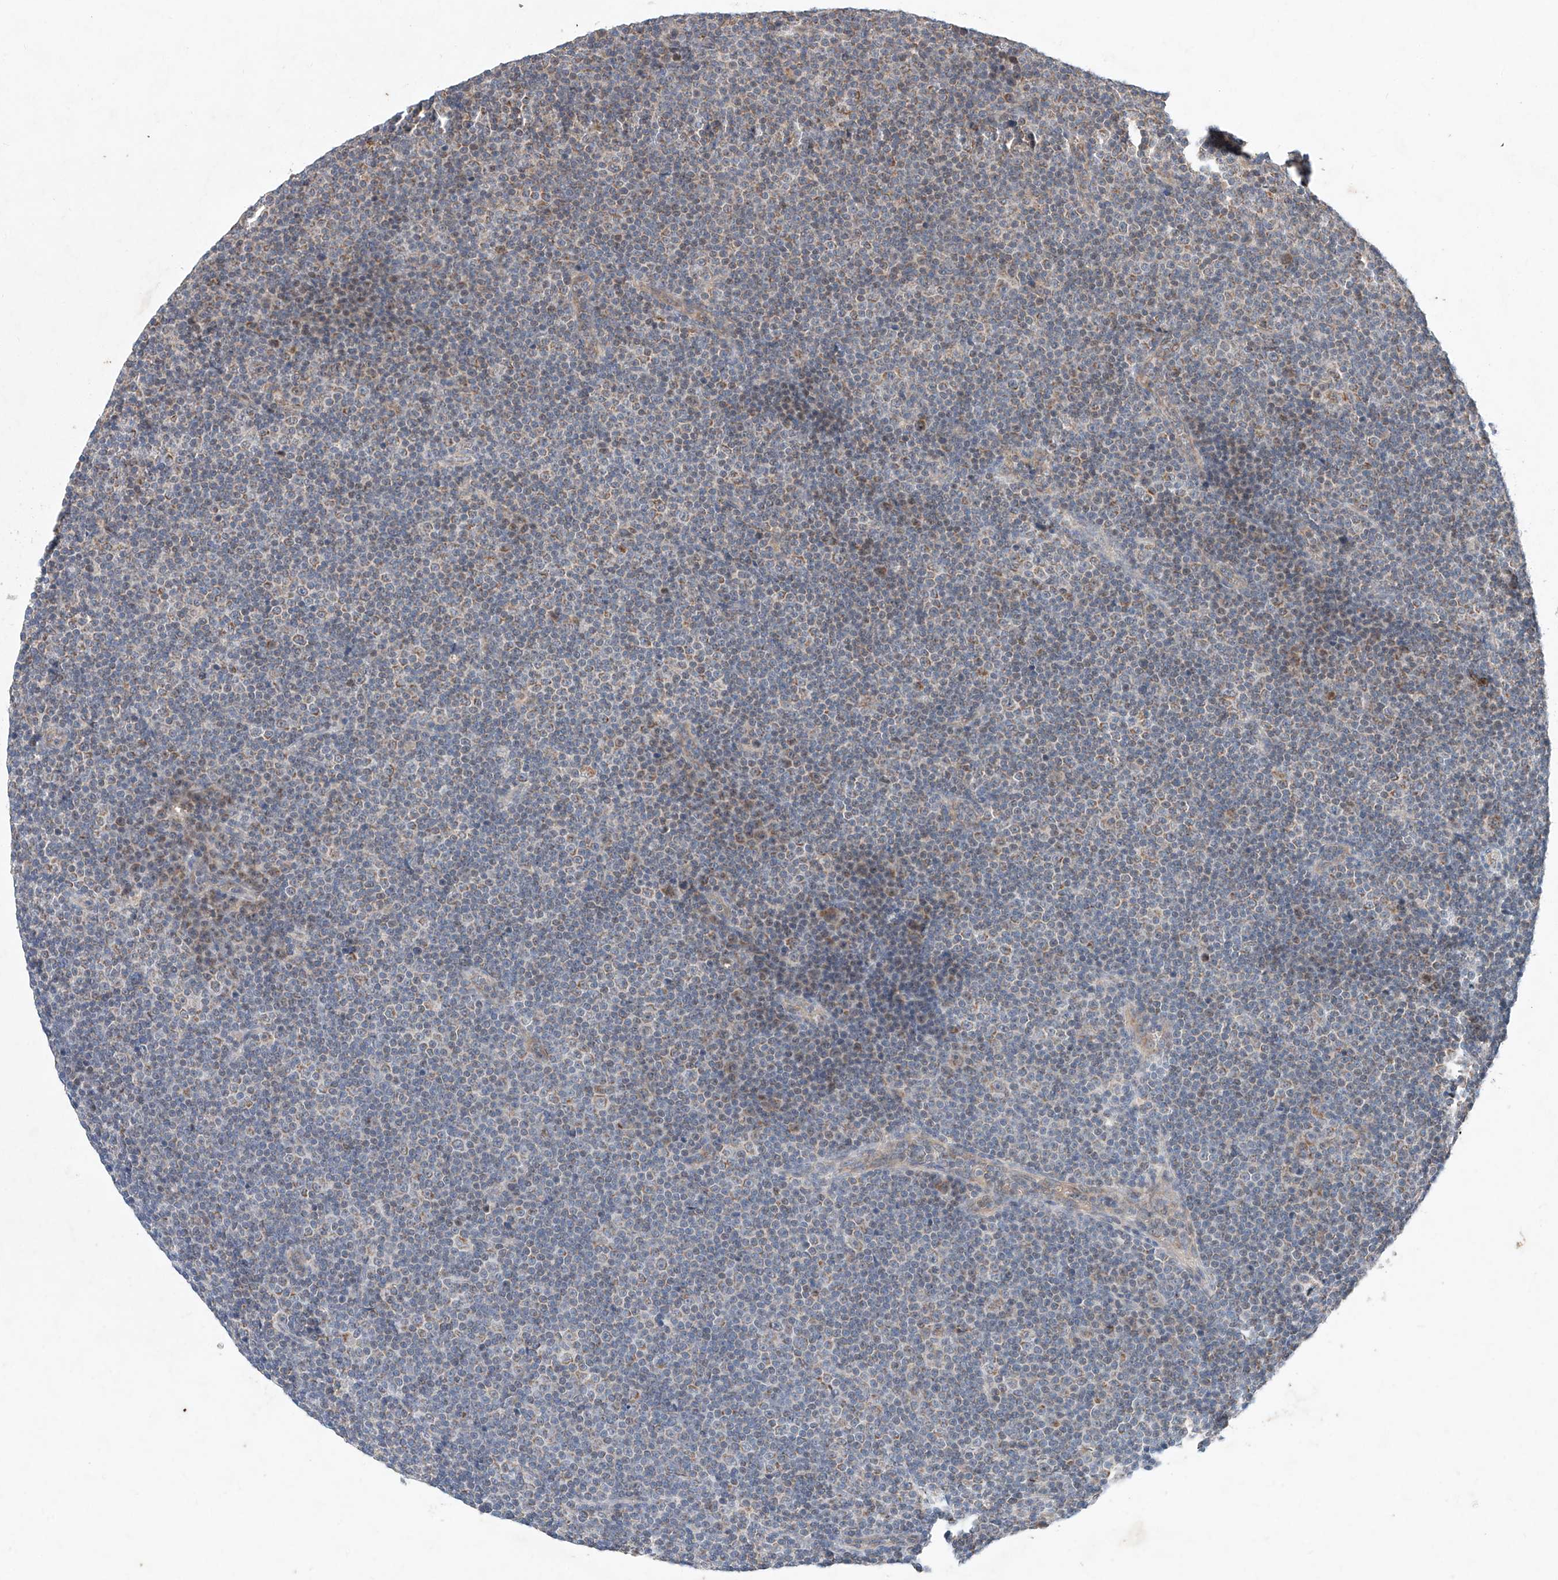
{"staining": {"intensity": "weak", "quantity": "<25%", "location": "cytoplasmic/membranous"}, "tissue": "lymphoma", "cell_type": "Tumor cells", "image_type": "cancer", "snomed": [{"axis": "morphology", "description": "Malignant lymphoma, non-Hodgkin's type, Low grade"}, {"axis": "topography", "description": "Lymph node"}], "caption": "Photomicrograph shows no significant protein expression in tumor cells of low-grade malignant lymphoma, non-Hodgkin's type.", "gene": "FASTK", "patient": {"sex": "female", "age": 67}}